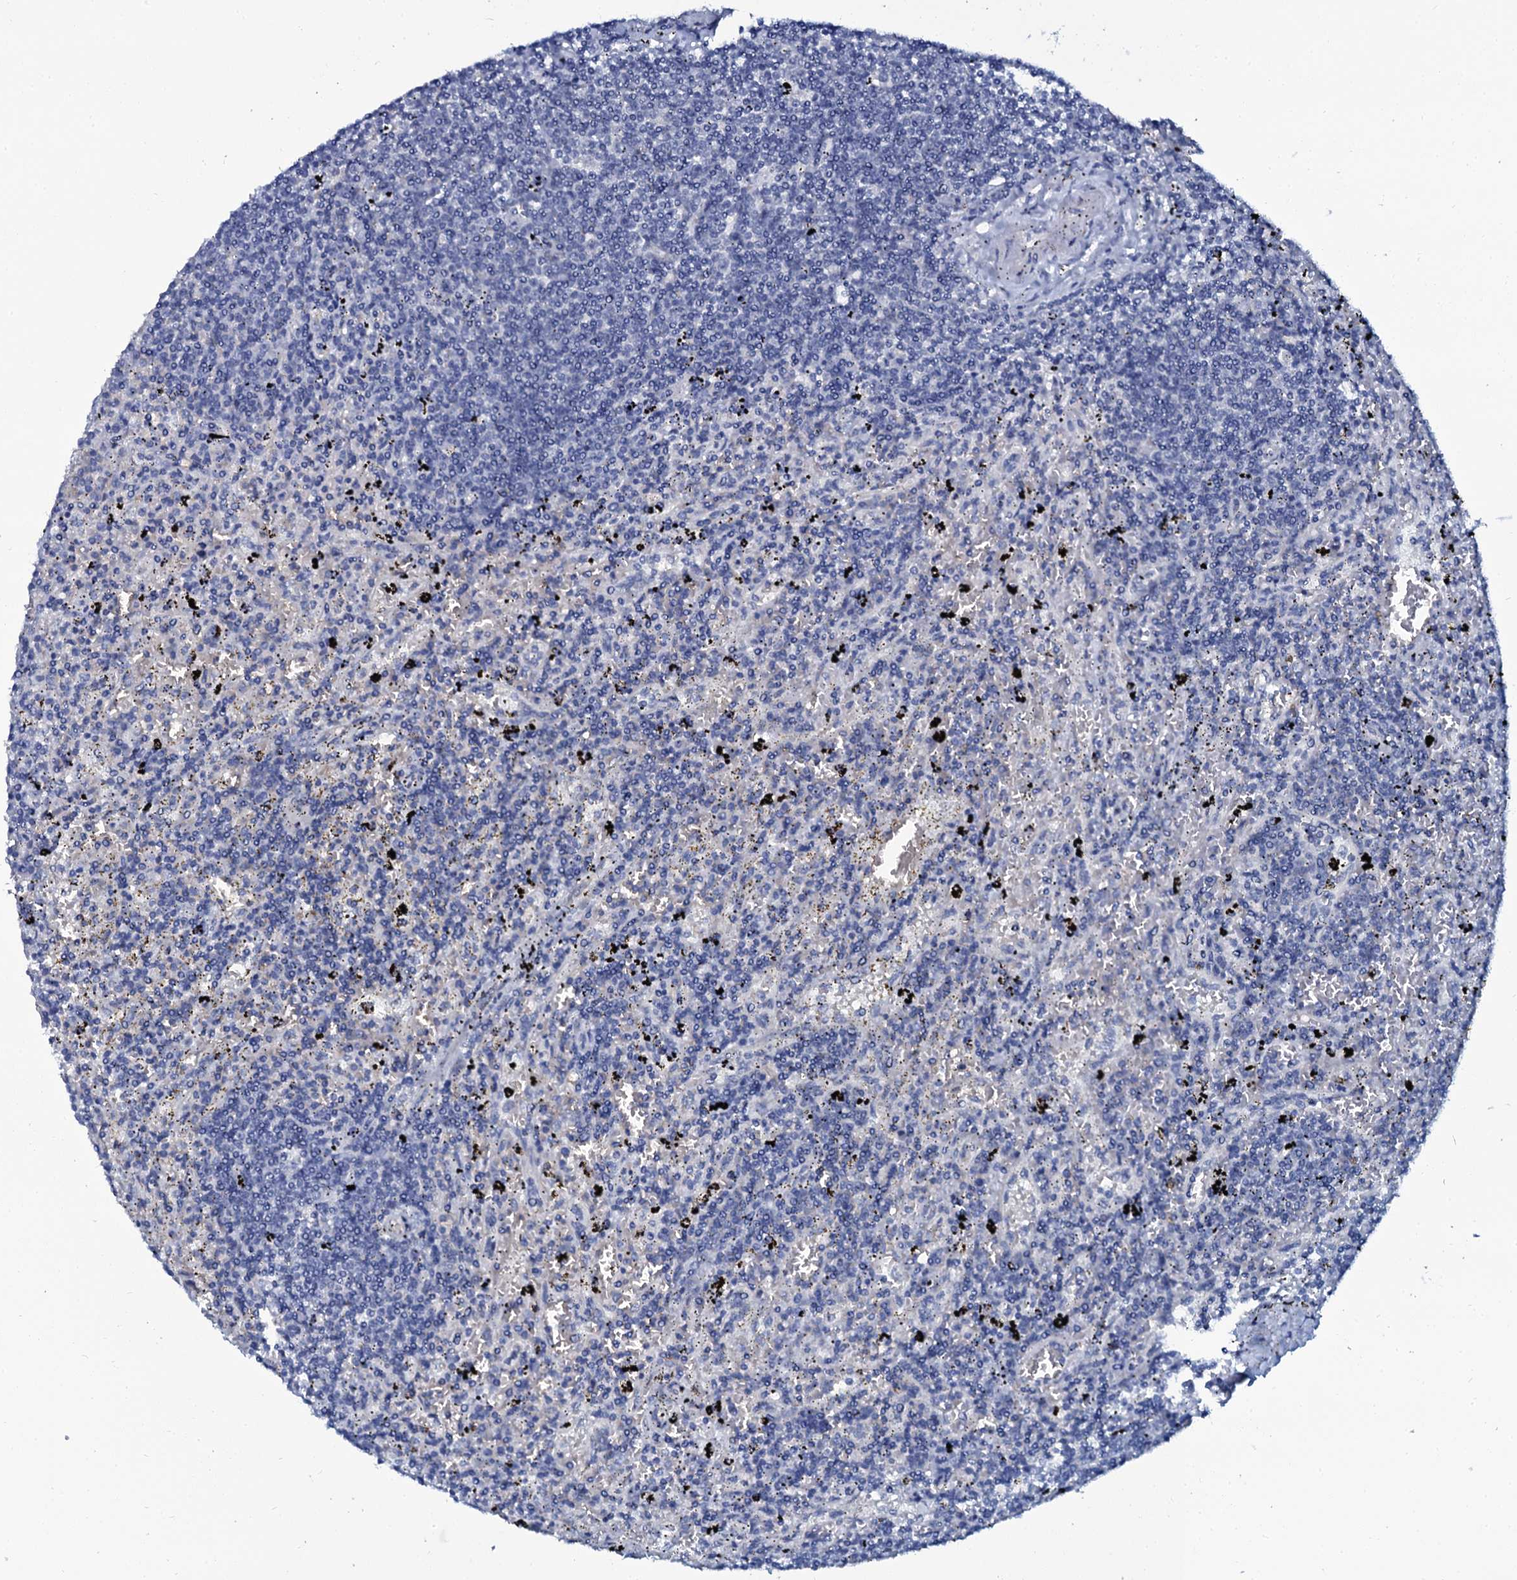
{"staining": {"intensity": "negative", "quantity": "none", "location": "none"}, "tissue": "lymphoma", "cell_type": "Tumor cells", "image_type": "cancer", "snomed": [{"axis": "morphology", "description": "Malignant lymphoma, non-Hodgkin's type, Low grade"}, {"axis": "topography", "description": "Spleen"}], "caption": "Immunohistochemical staining of human lymphoma reveals no significant staining in tumor cells.", "gene": "C10orf88", "patient": {"sex": "male", "age": 76}}